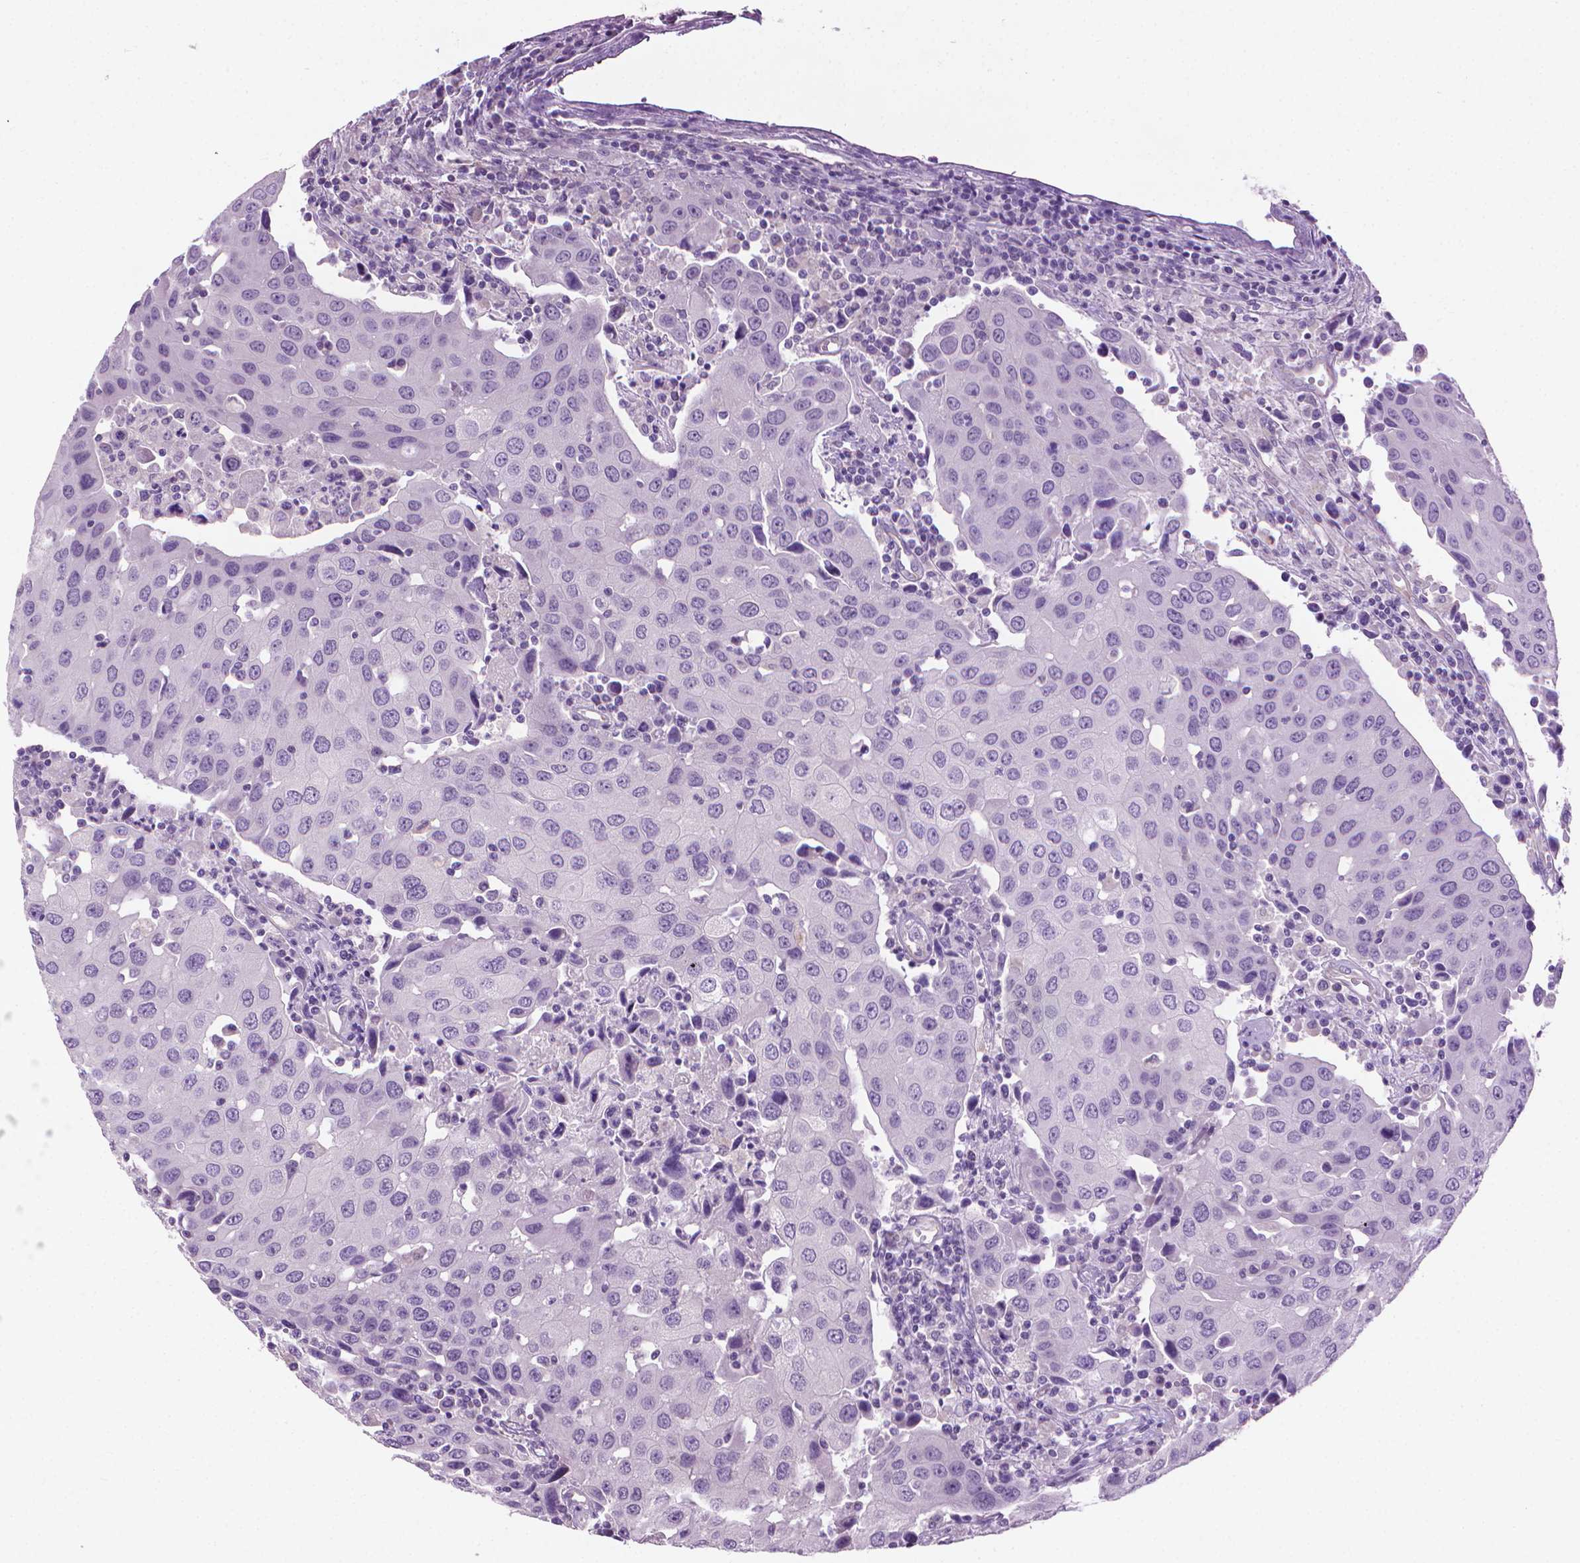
{"staining": {"intensity": "negative", "quantity": "none", "location": "none"}, "tissue": "urothelial cancer", "cell_type": "Tumor cells", "image_type": "cancer", "snomed": [{"axis": "morphology", "description": "Urothelial carcinoma, High grade"}, {"axis": "topography", "description": "Urinary bladder"}], "caption": "Tumor cells show no significant expression in urothelial cancer.", "gene": "KRT73", "patient": {"sex": "female", "age": 85}}